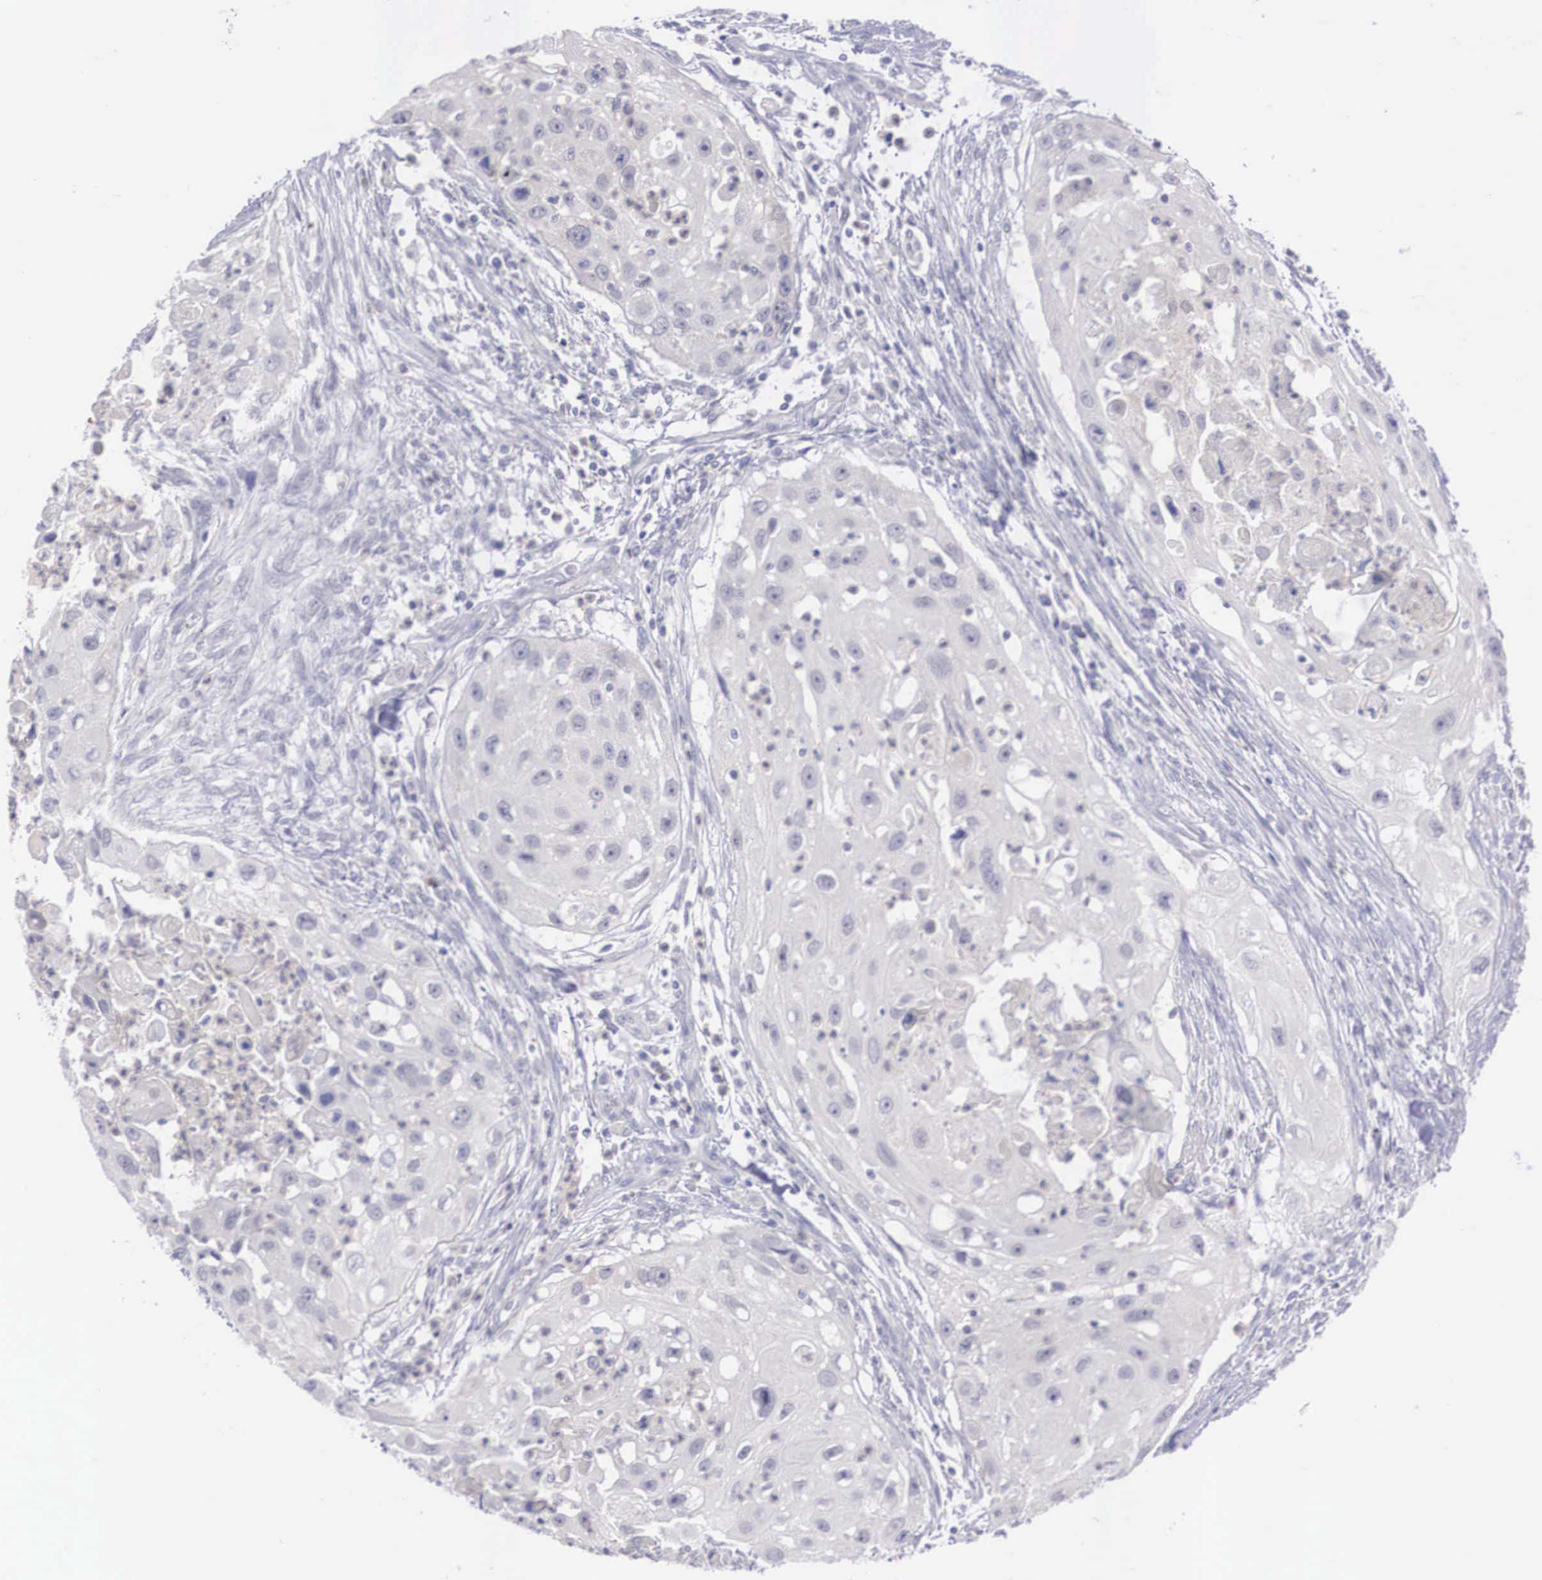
{"staining": {"intensity": "negative", "quantity": "none", "location": "none"}, "tissue": "head and neck cancer", "cell_type": "Tumor cells", "image_type": "cancer", "snomed": [{"axis": "morphology", "description": "Squamous cell carcinoma, NOS"}, {"axis": "topography", "description": "Head-Neck"}], "caption": "Tumor cells show no significant protein staining in head and neck cancer.", "gene": "REPS2", "patient": {"sex": "male", "age": 64}}